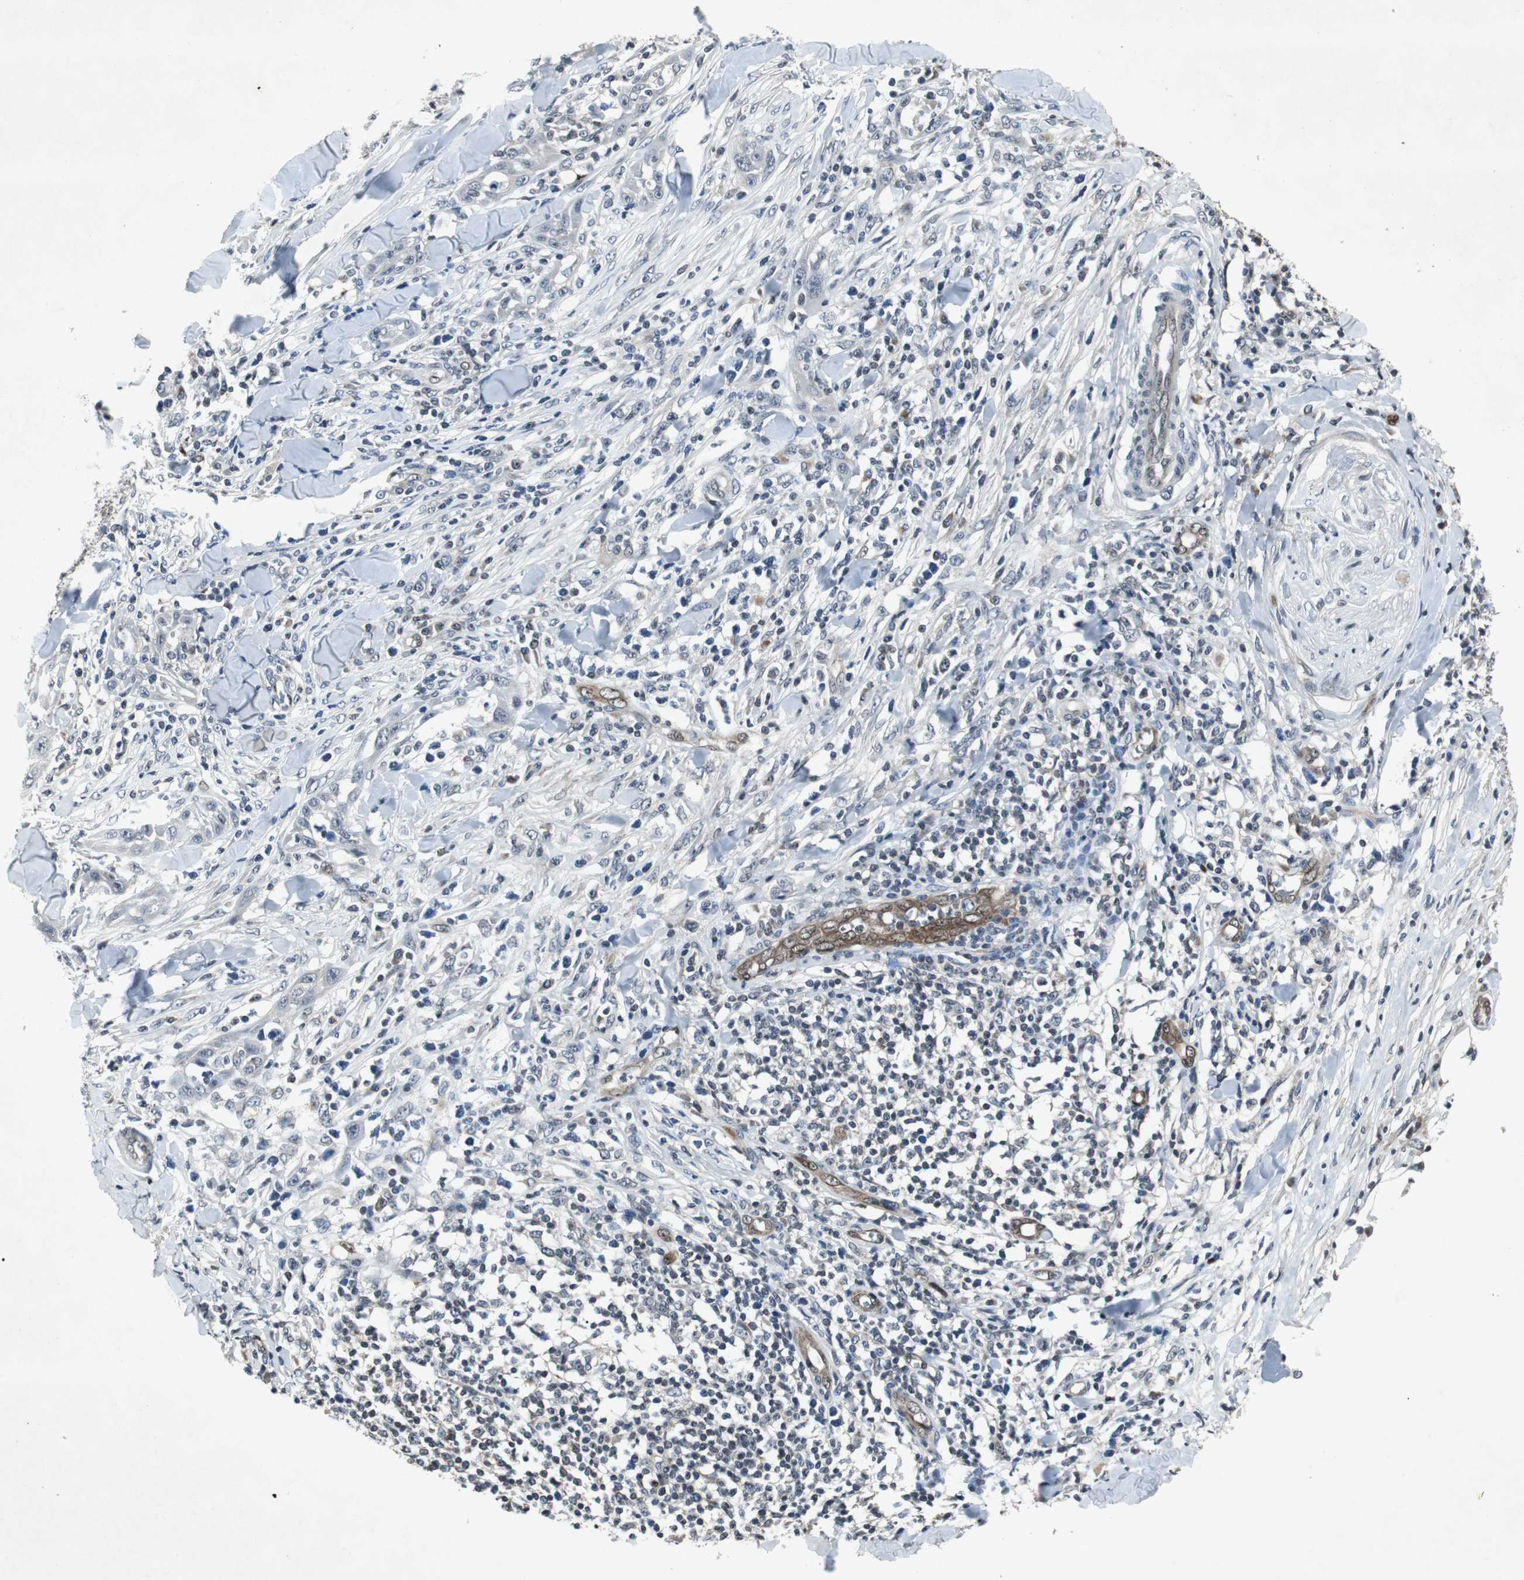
{"staining": {"intensity": "negative", "quantity": "none", "location": "none"}, "tissue": "skin cancer", "cell_type": "Tumor cells", "image_type": "cancer", "snomed": [{"axis": "morphology", "description": "Squamous cell carcinoma, NOS"}, {"axis": "topography", "description": "Skin"}], "caption": "Tumor cells show no significant protein expression in skin squamous cell carcinoma.", "gene": "SMAD1", "patient": {"sex": "male", "age": 24}}